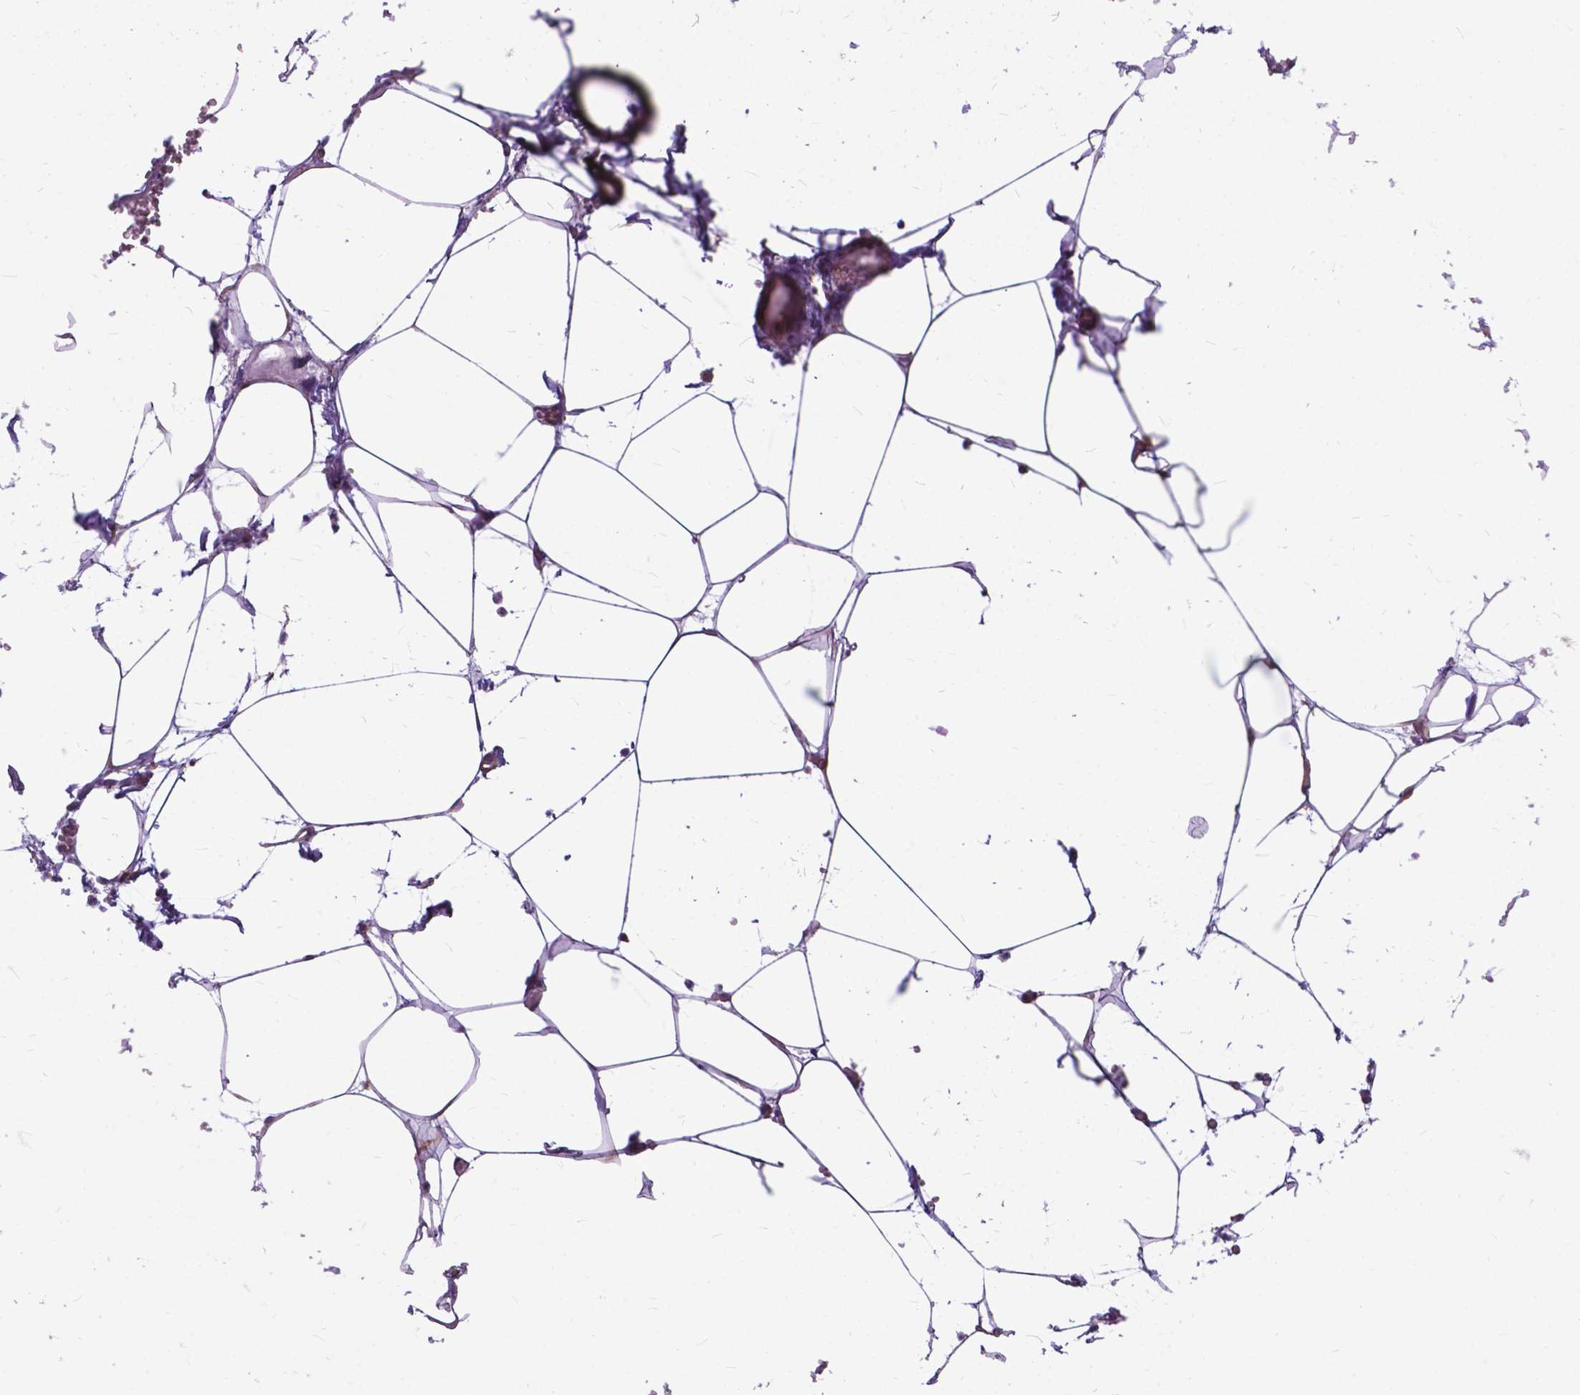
{"staining": {"intensity": "moderate", "quantity": "<25%", "location": "nuclear"}, "tissue": "adipose tissue", "cell_type": "Adipocytes", "image_type": "normal", "snomed": [{"axis": "morphology", "description": "Normal tissue, NOS"}, {"axis": "topography", "description": "Adipose tissue"}, {"axis": "topography", "description": "Pancreas"}, {"axis": "topography", "description": "Peripheral nerve tissue"}], "caption": "Approximately <25% of adipocytes in unremarkable adipose tissue exhibit moderate nuclear protein expression as visualized by brown immunohistochemical staining.", "gene": "FLT4", "patient": {"sex": "female", "age": 58}}